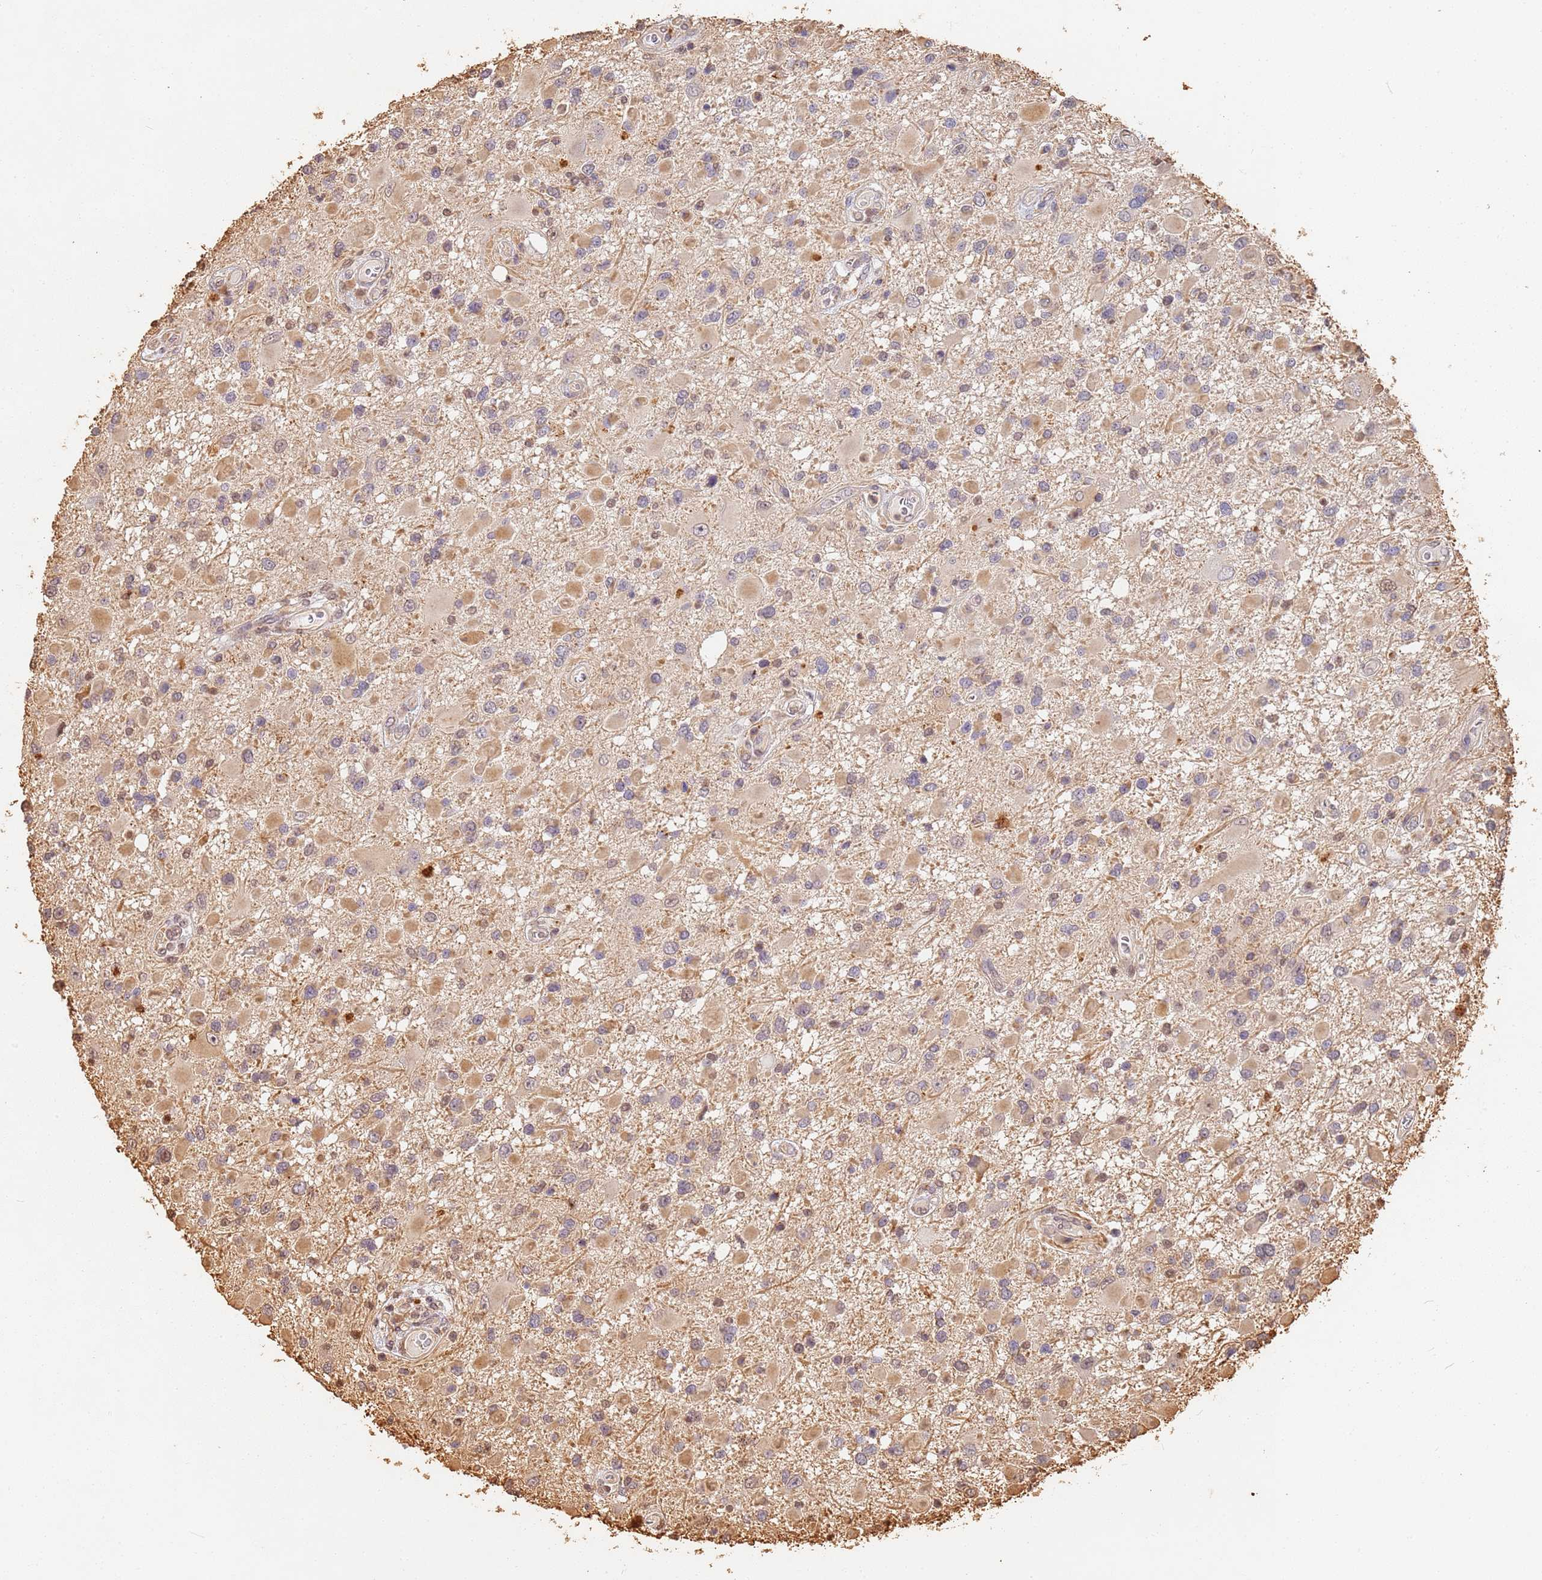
{"staining": {"intensity": "moderate", "quantity": "25%-75%", "location": "cytoplasmic/membranous"}, "tissue": "glioma", "cell_type": "Tumor cells", "image_type": "cancer", "snomed": [{"axis": "morphology", "description": "Glioma, malignant, High grade"}, {"axis": "topography", "description": "Brain"}], "caption": "Malignant glioma (high-grade) was stained to show a protein in brown. There is medium levels of moderate cytoplasmic/membranous positivity in about 25%-75% of tumor cells.", "gene": "JAK2", "patient": {"sex": "male", "age": 53}}